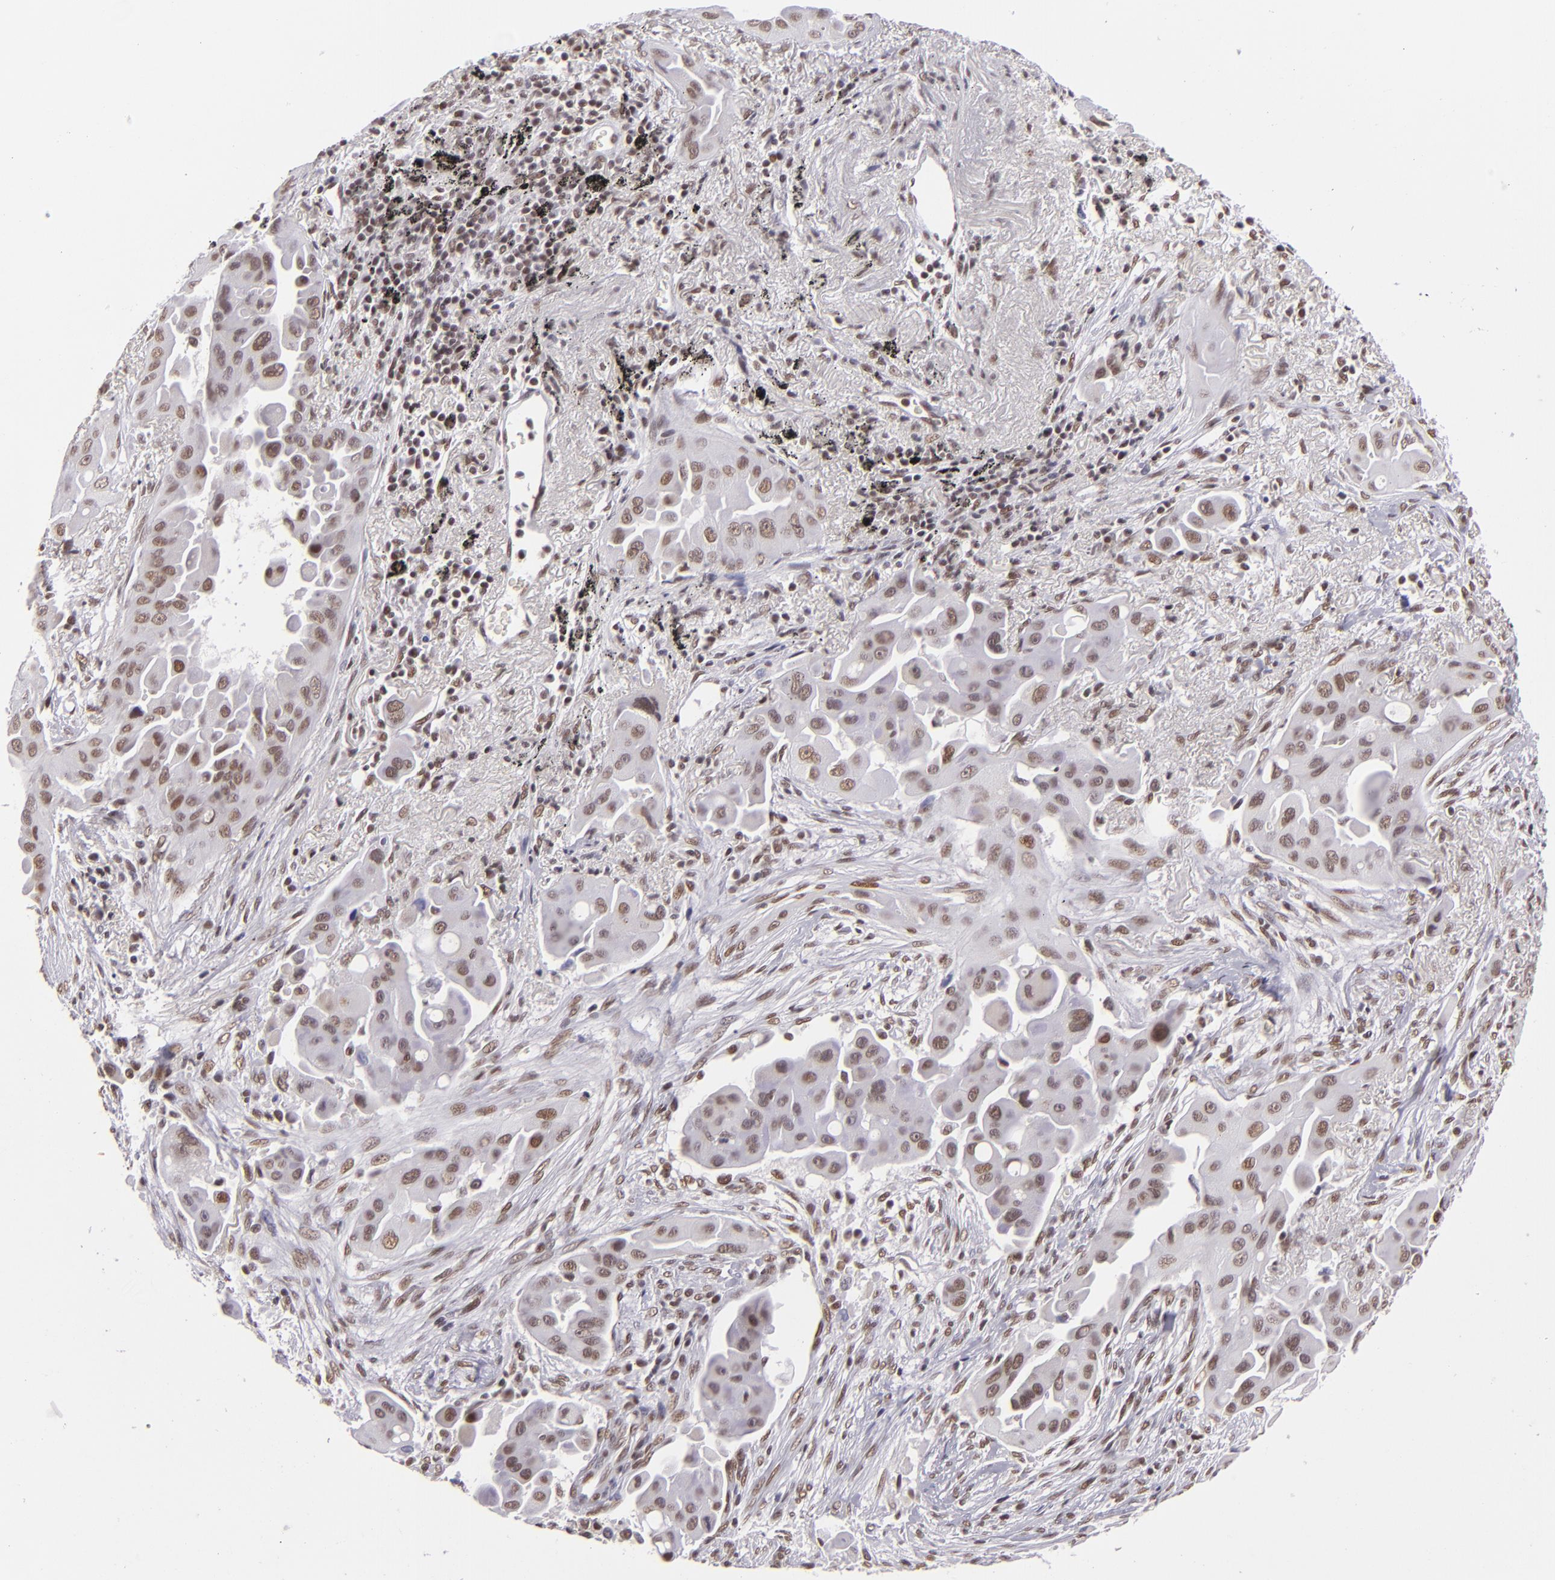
{"staining": {"intensity": "weak", "quantity": ">75%", "location": "nuclear"}, "tissue": "lung cancer", "cell_type": "Tumor cells", "image_type": "cancer", "snomed": [{"axis": "morphology", "description": "Adenocarcinoma, NOS"}, {"axis": "topography", "description": "Lung"}], "caption": "Immunohistochemical staining of lung cancer reveals low levels of weak nuclear expression in about >75% of tumor cells.", "gene": "BRD8", "patient": {"sex": "male", "age": 68}}